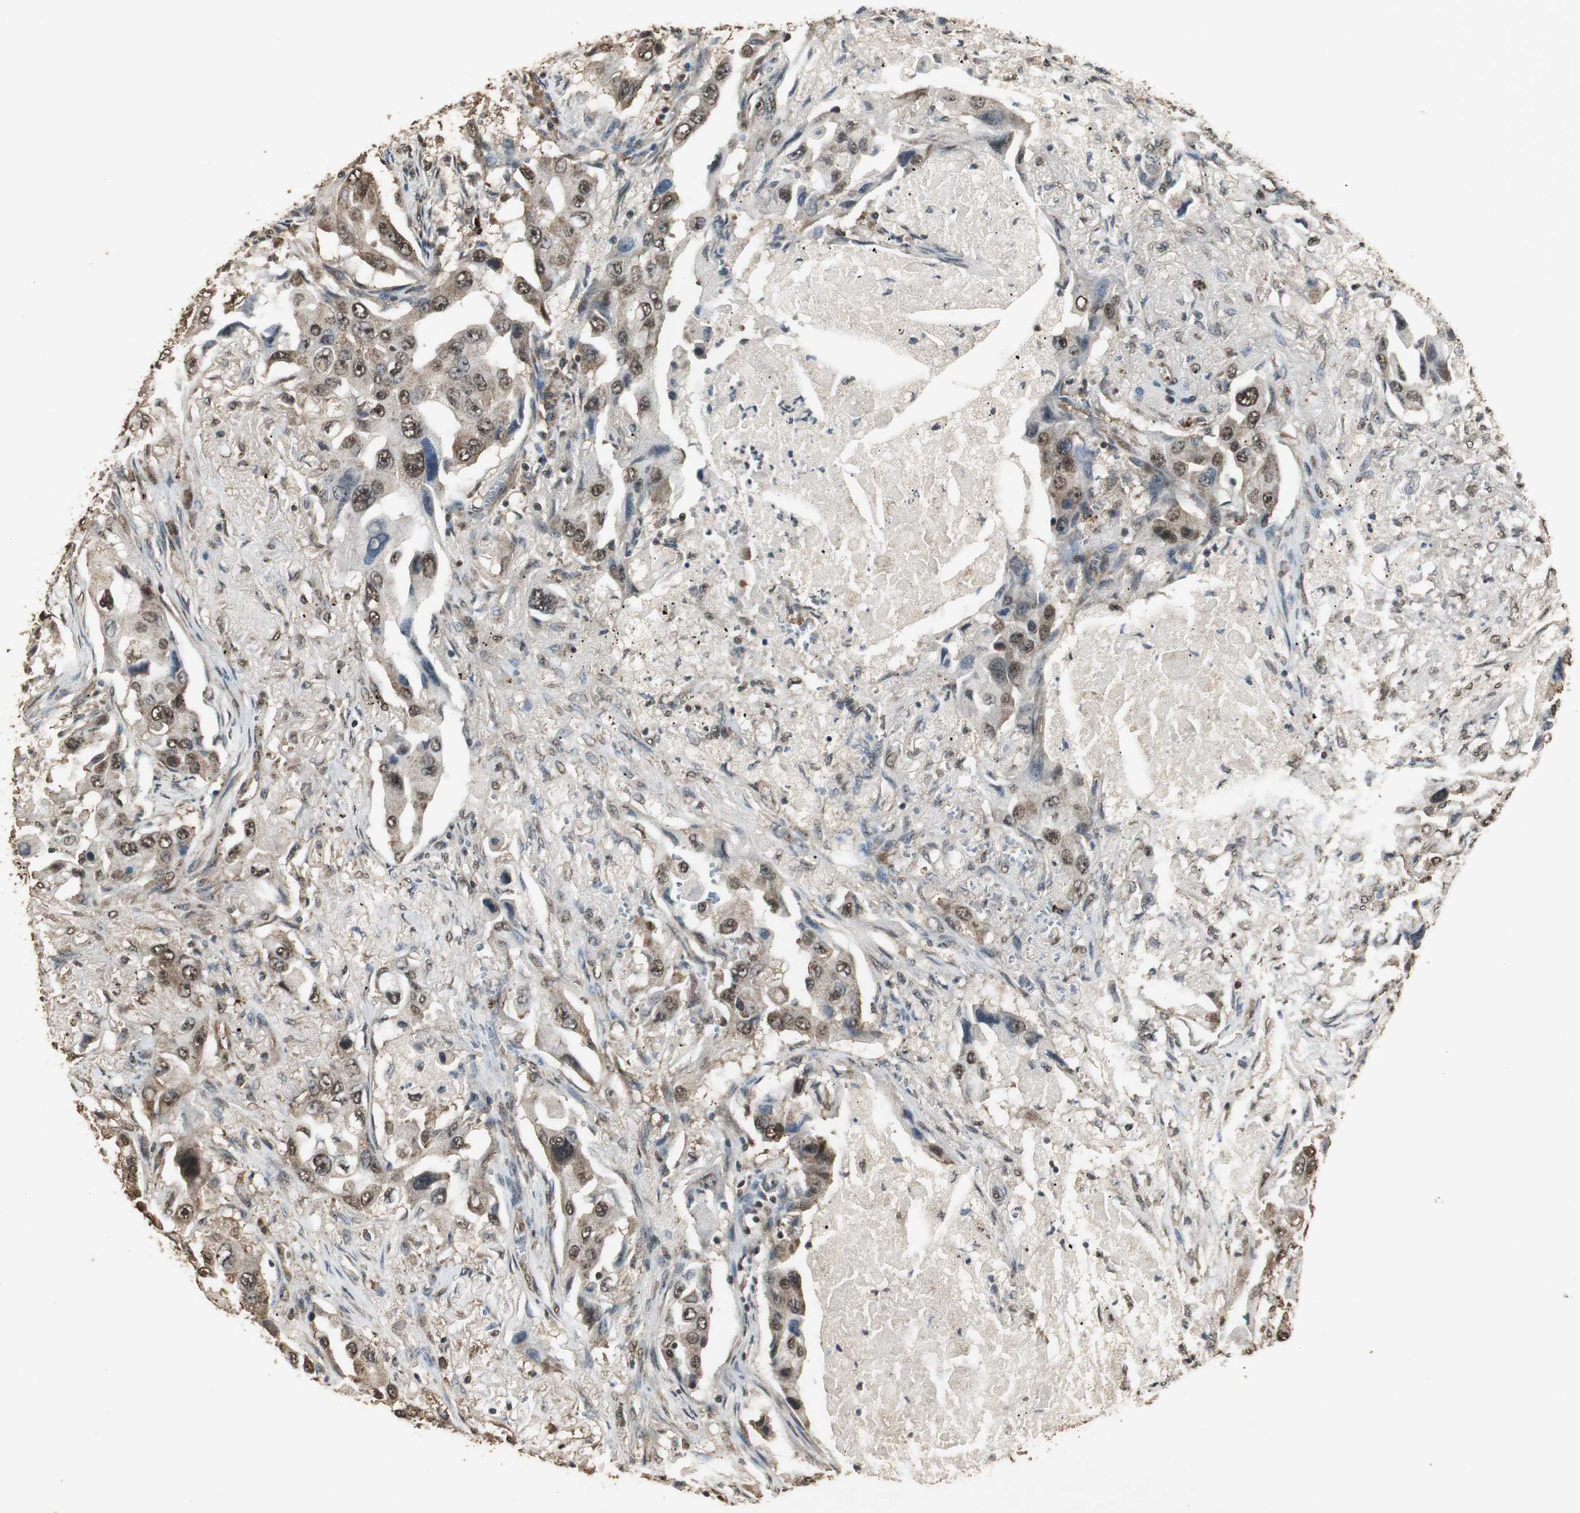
{"staining": {"intensity": "moderate", "quantity": ">75%", "location": "cytoplasmic/membranous,nuclear"}, "tissue": "lung cancer", "cell_type": "Tumor cells", "image_type": "cancer", "snomed": [{"axis": "morphology", "description": "Adenocarcinoma, NOS"}, {"axis": "topography", "description": "Lung"}], "caption": "Moderate cytoplasmic/membranous and nuclear protein staining is appreciated in approximately >75% of tumor cells in lung cancer (adenocarcinoma). (IHC, brightfield microscopy, high magnification).", "gene": "PPP1R13B", "patient": {"sex": "female", "age": 65}}